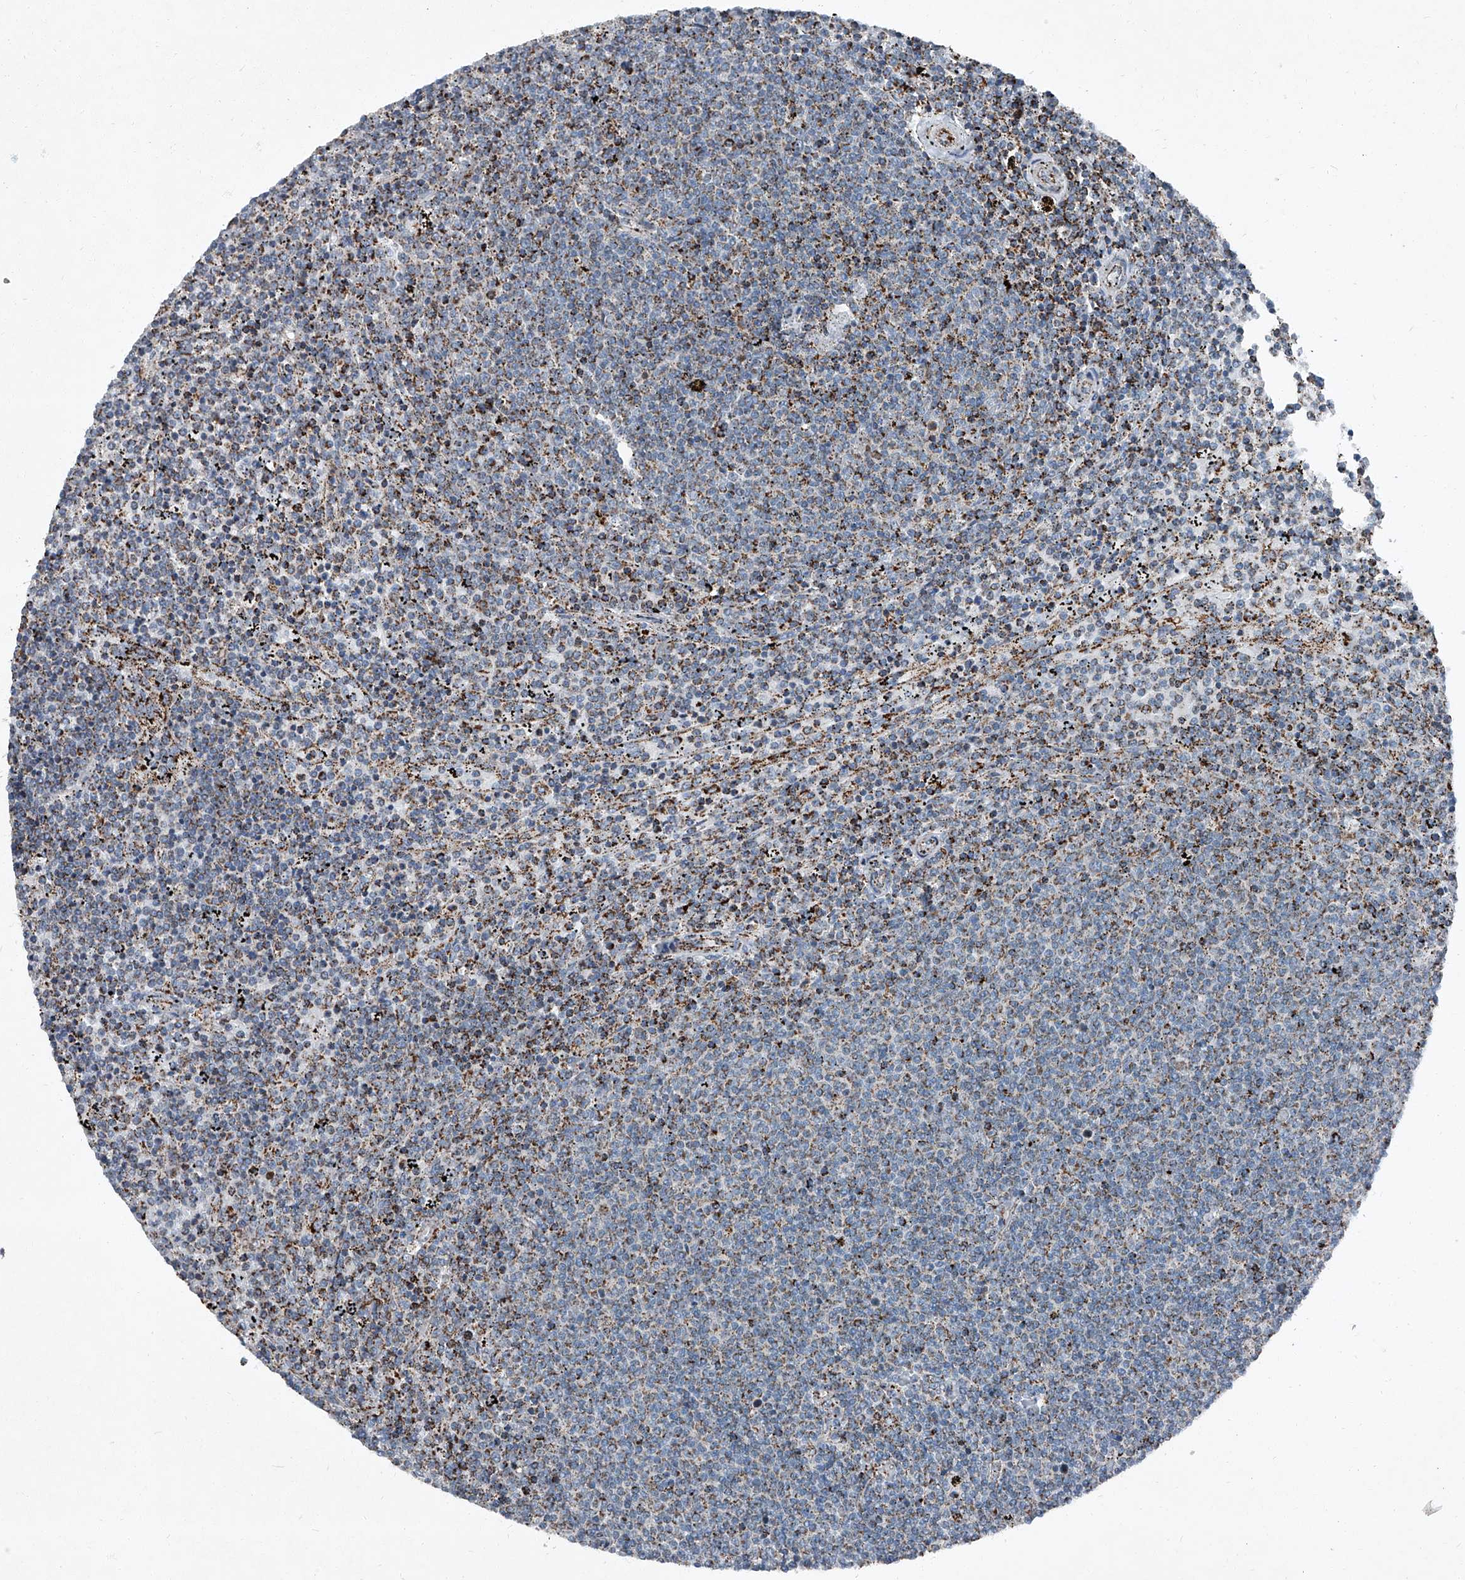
{"staining": {"intensity": "weak", "quantity": "25%-75%", "location": "cytoplasmic/membranous"}, "tissue": "lymphoma", "cell_type": "Tumor cells", "image_type": "cancer", "snomed": [{"axis": "morphology", "description": "Malignant lymphoma, non-Hodgkin's type, Low grade"}, {"axis": "topography", "description": "Spleen"}], "caption": "Low-grade malignant lymphoma, non-Hodgkin's type stained with a brown dye shows weak cytoplasmic/membranous positive staining in about 25%-75% of tumor cells.", "gene": "CHRNA7", "patient": {"sex": "female", "age": 50}}